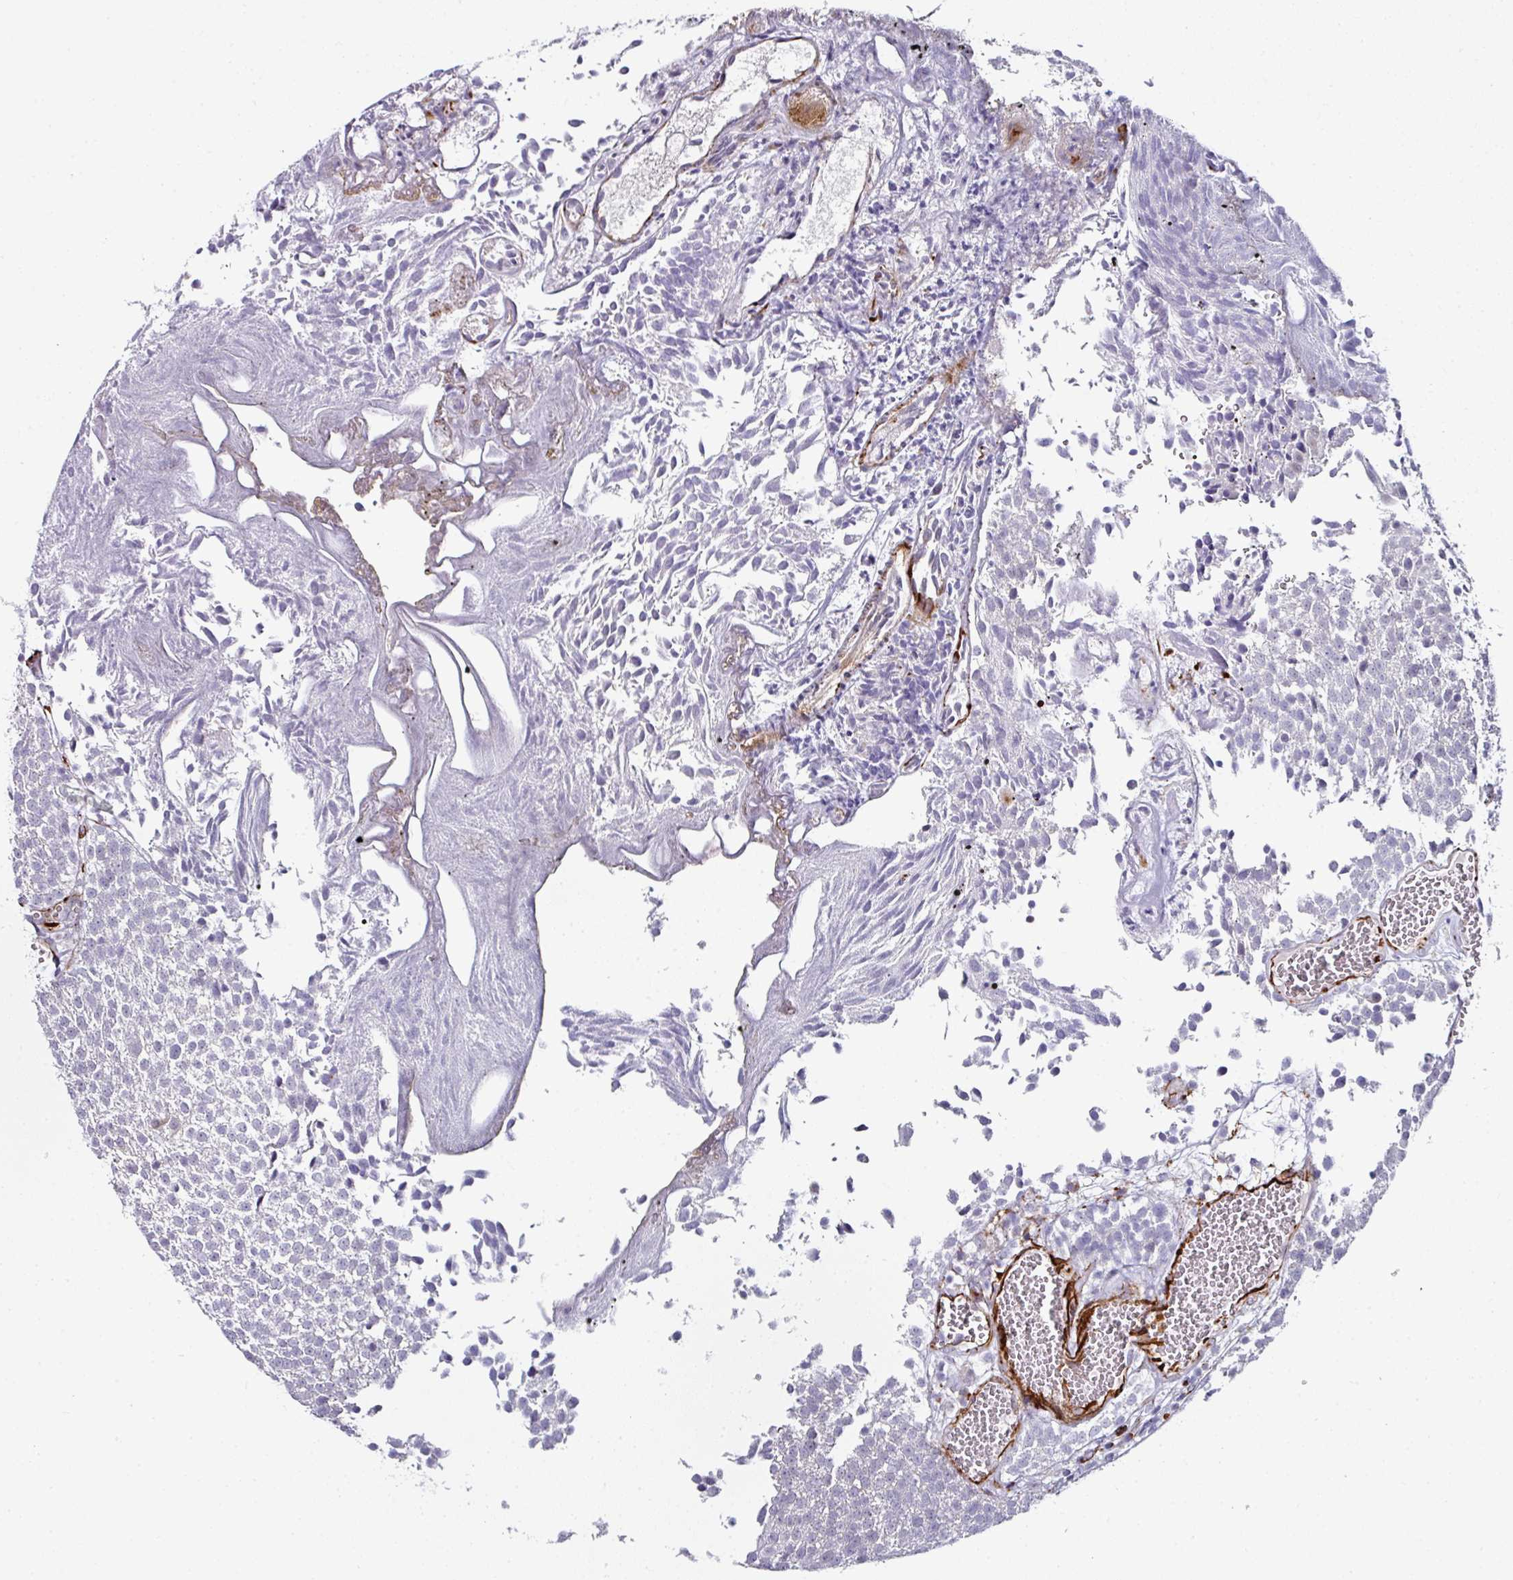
{"staining": {"intensity": "moderate", "quantity": "<25%", "location": "nuclear"}, "tissue": "urothelial cancer", "cell_type": "Tumor cells", "image_type": "cancer", "snomed": [{"axis": "morphology", "description": "Urothelial carcinoma, Low grade"}, {"axis": "topography", "description": "Urinary bladder"}], "caption": "Moderate nuclear expression is identified in about <25% of tumor cells in low-grade urothelial carcinoma.", "gene": "TMPRSS9", "patient": {"sex": "female", "age": 79}}